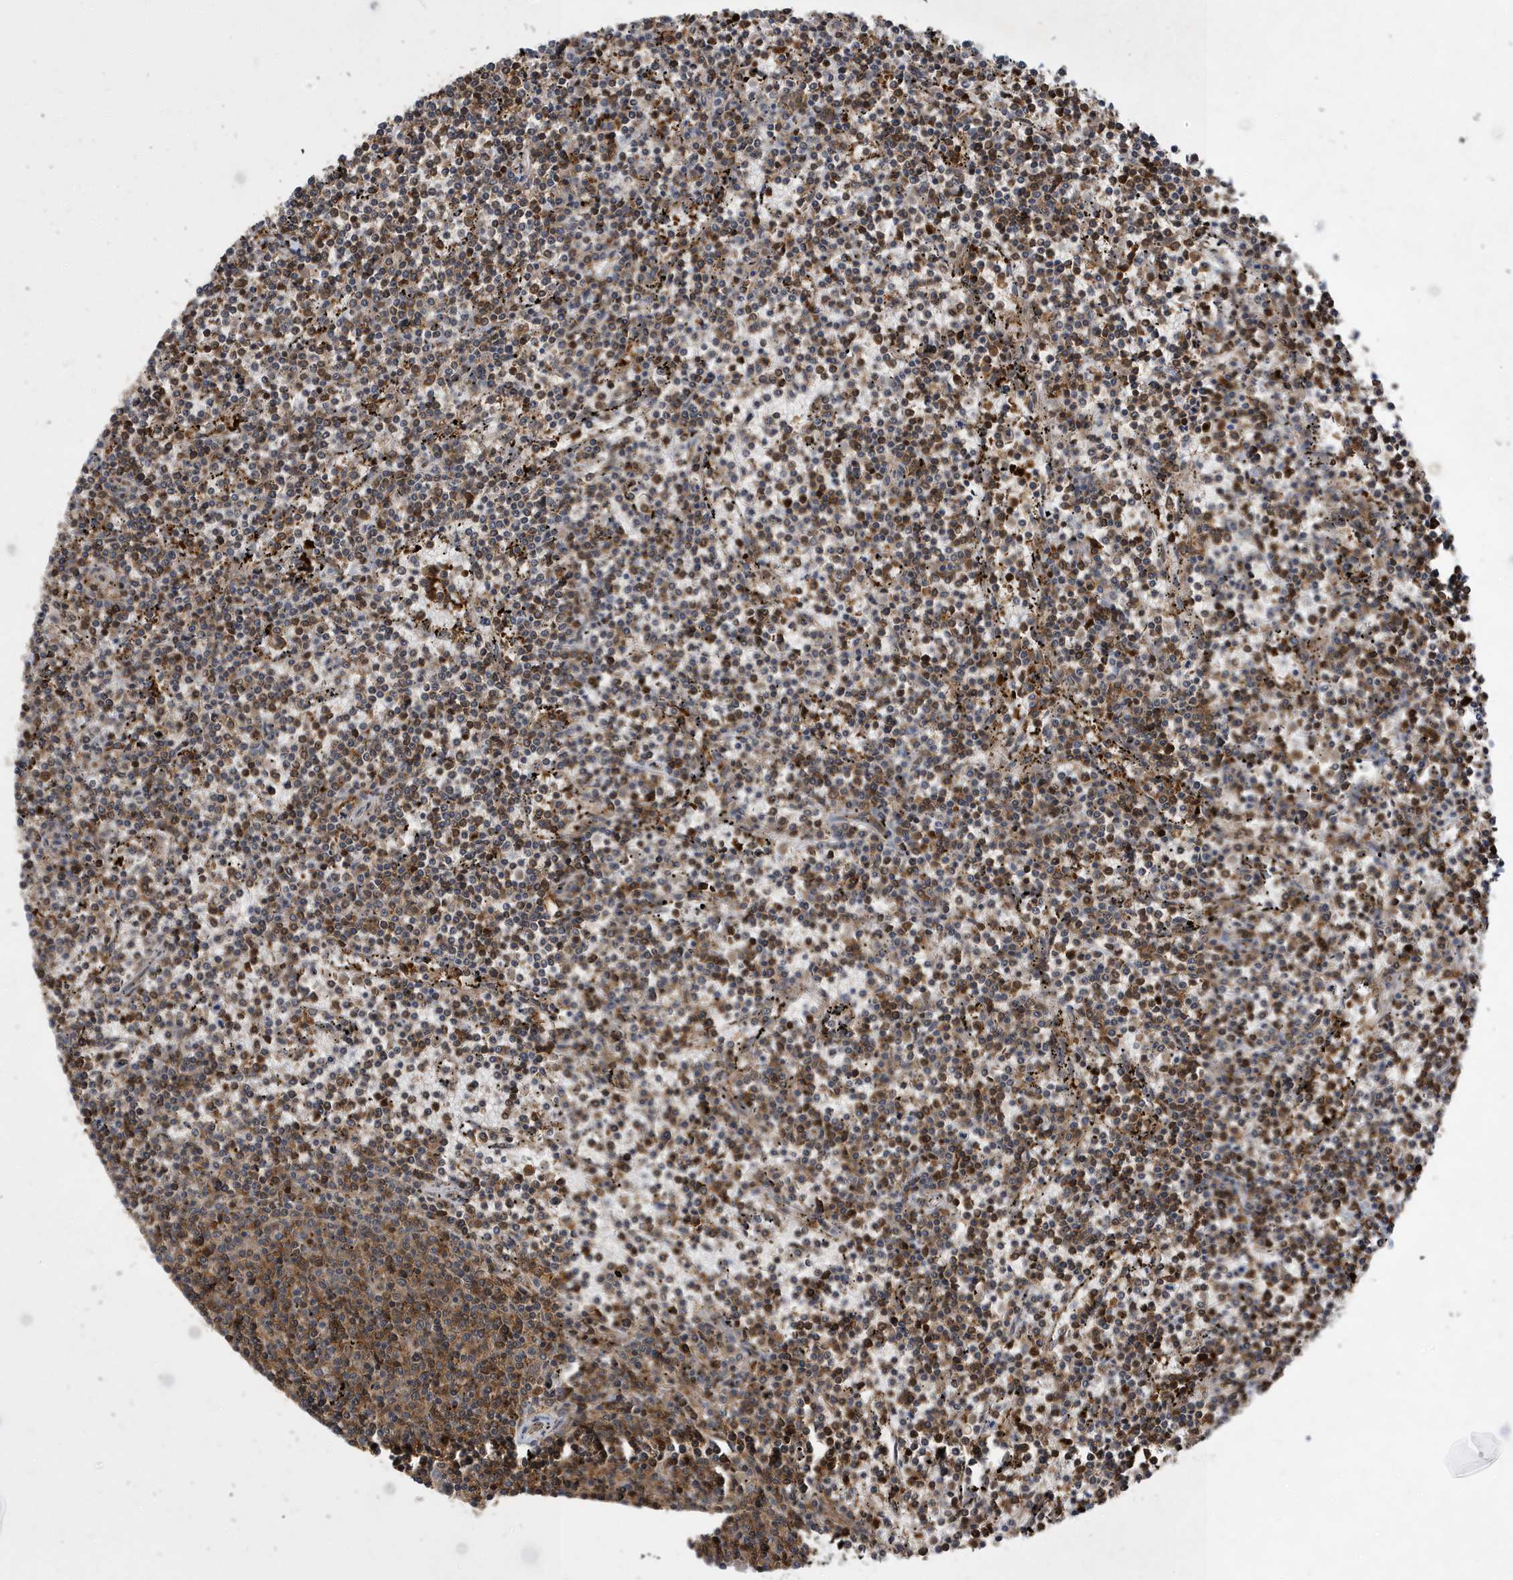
{"staining": {"intensity": "moderate", "quantity": ">75%", "location": "cytoplasmic/membranous"}, "tissue": "lymphoma", "cell_type": "Tumor cells", "image_type": "cancer", "snomed": [{"axis": "morphology", "description": "Malignant lymphoma, non-Hodgkin's type, Low grade"}, {"axis": "topography", "description": "Spleen"}], "caption": "There is medium levels of moderate cytoplasmic/membranous positivity in tumor cells of low-grade malignant lymphoma, non-Hodgkin's type, as demonstrated by immunohistochemical staining (brown color).", "gene": "LAPTM4A", "patient": {"sex": "female", "age": 50}}